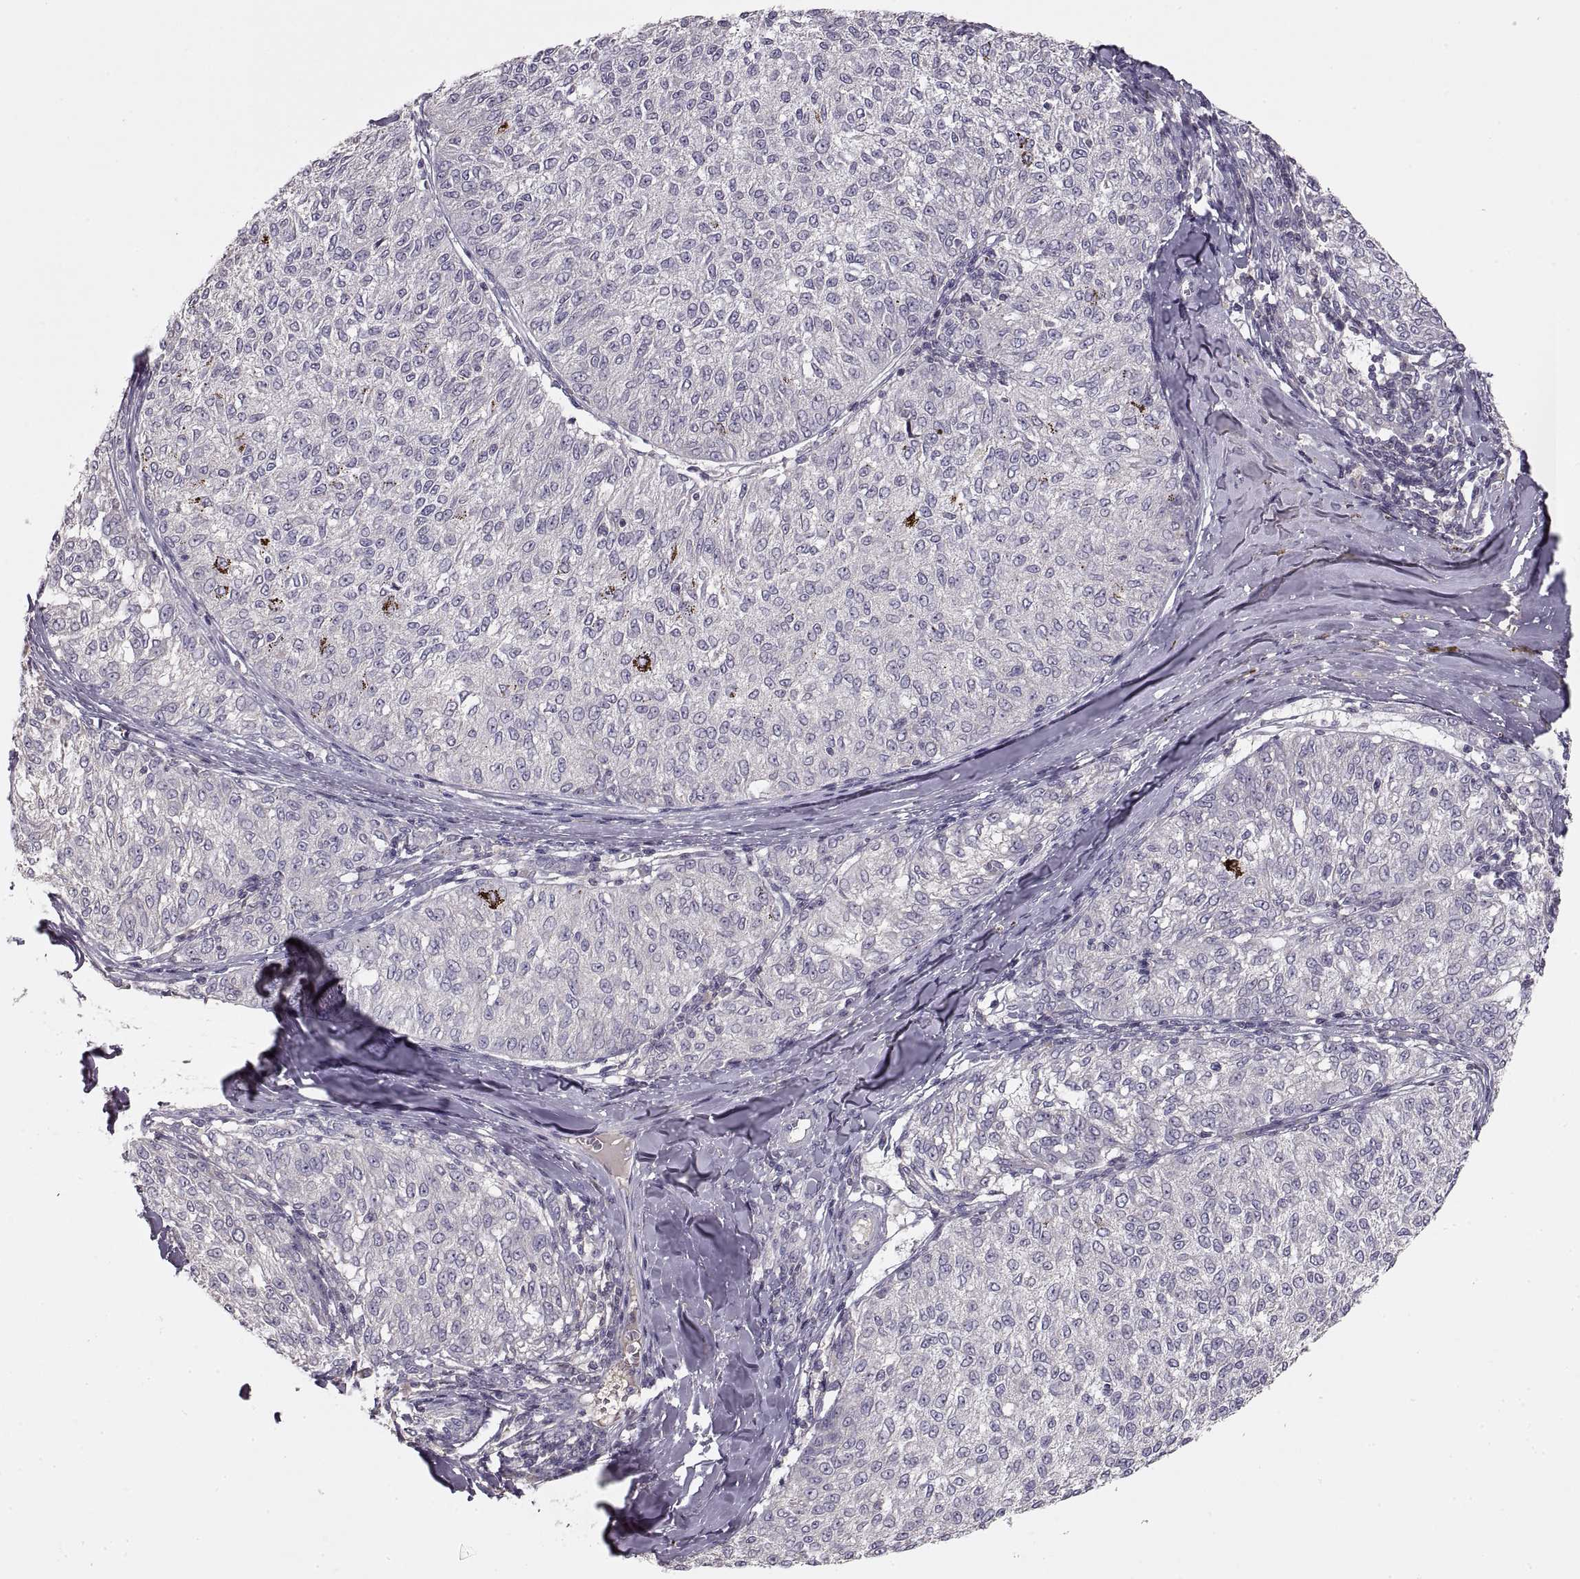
{"staining": {"intensity": "negative", "quantity": "none", "location": "none"}, "tissue": "melanoma", "cell_type": "Tumor cells", "image_type": "cancer", "snomed": [{"axis": "morphology", "description": "Malignant melanoma, NOS"}, {"axis": "topography", "description": "Skin"}], "caption": "High power microscopy histopathology image of an immunohistochemistry micrograph of melanoma, revealing no significant positivity in tumor cells.", "gene": "ADAM11", "patient": {"sex": "female", "age": 72}}